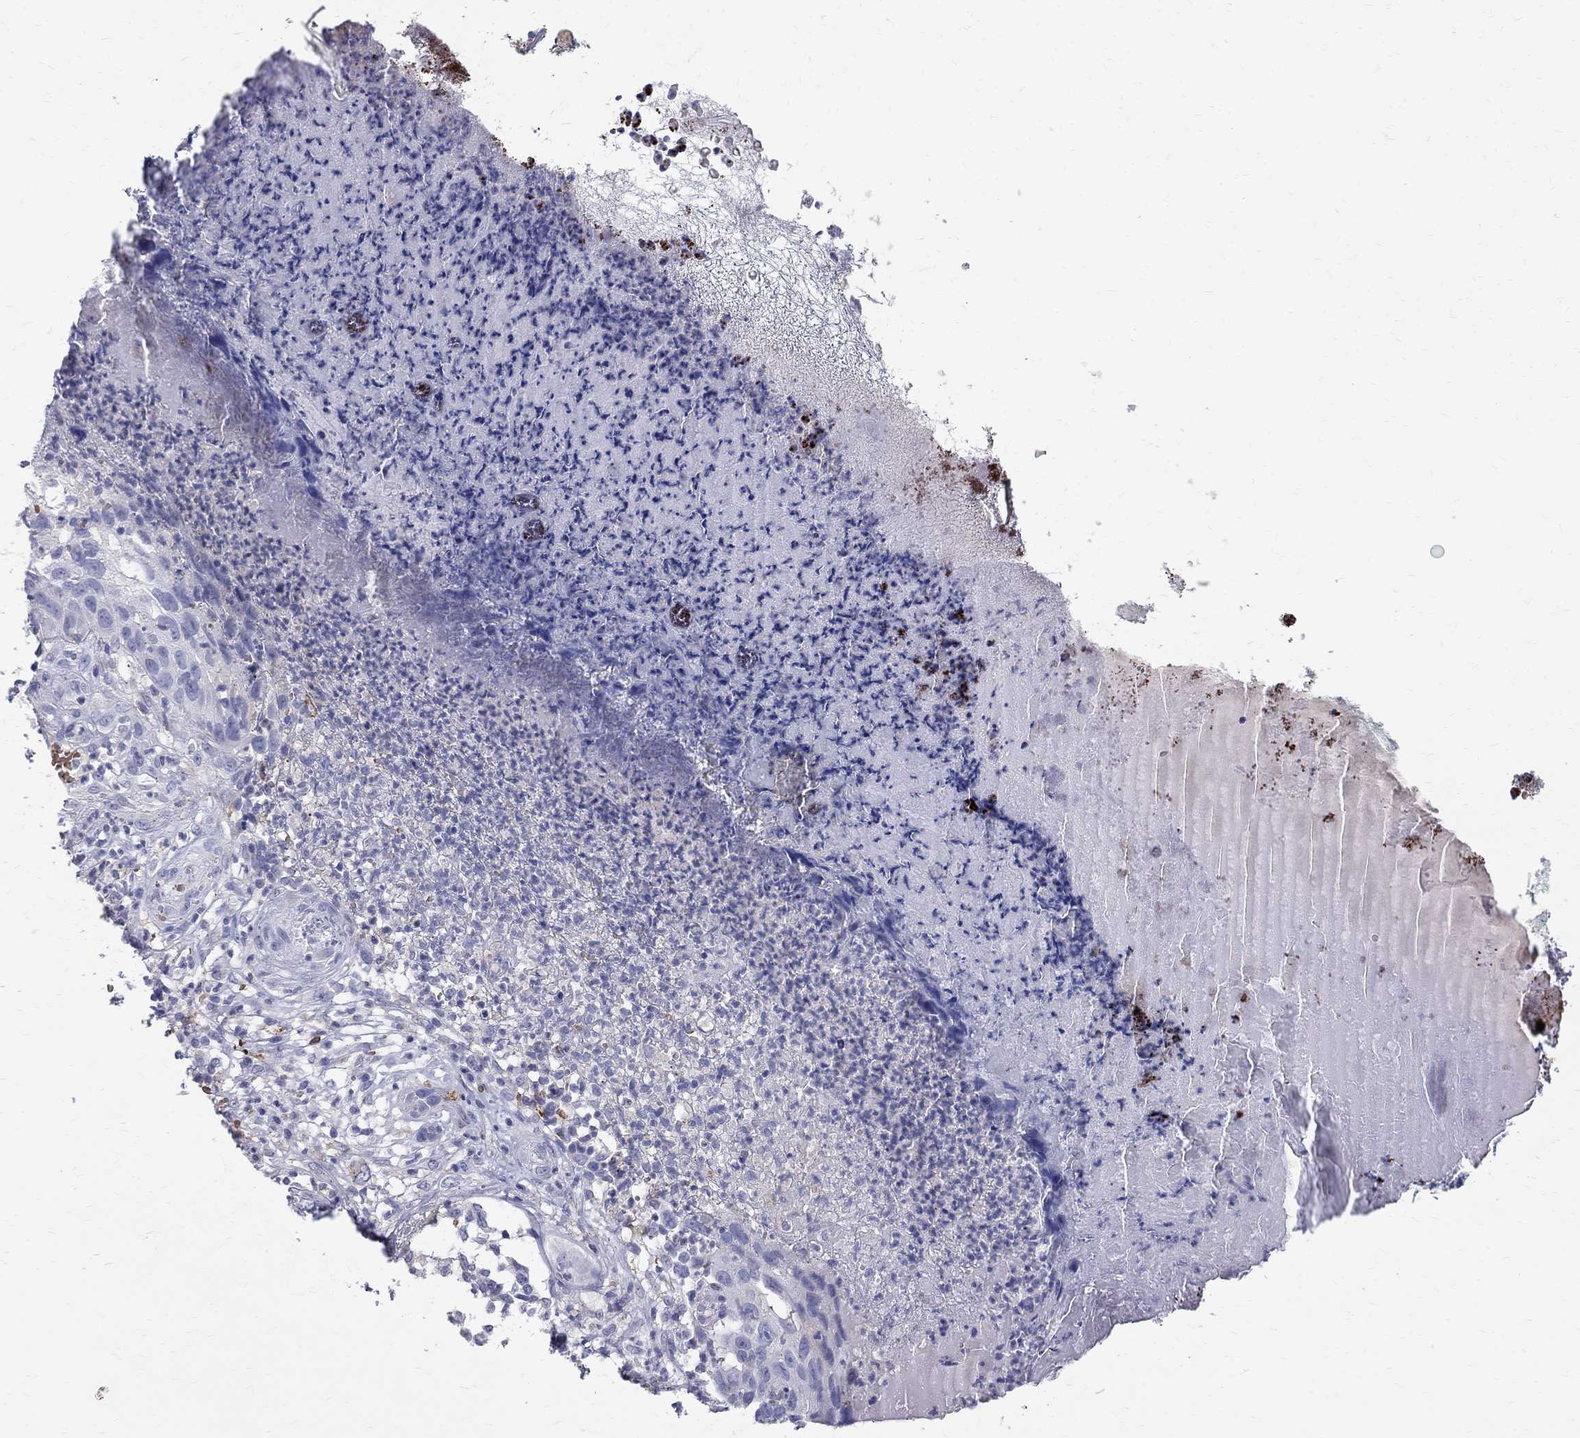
{"staining": {"intensity": "negative", "quantity": "none", "location": "none"}, "tissue": "skin cancer", "cell_type": "Tumor cells", "image_type": "cancer", "snomed": [{"axis": "morphology", "description": "Squamous cell carcinoma, NOS"}, {"axis": "topography", "description": "Skin"}], "caption": "The image demonstrates no significant expression in tumor cells of skin cancer (squamous cell carcinoma).", "gene": "AGER", "patient": {"sex": "male", "age": 92}}